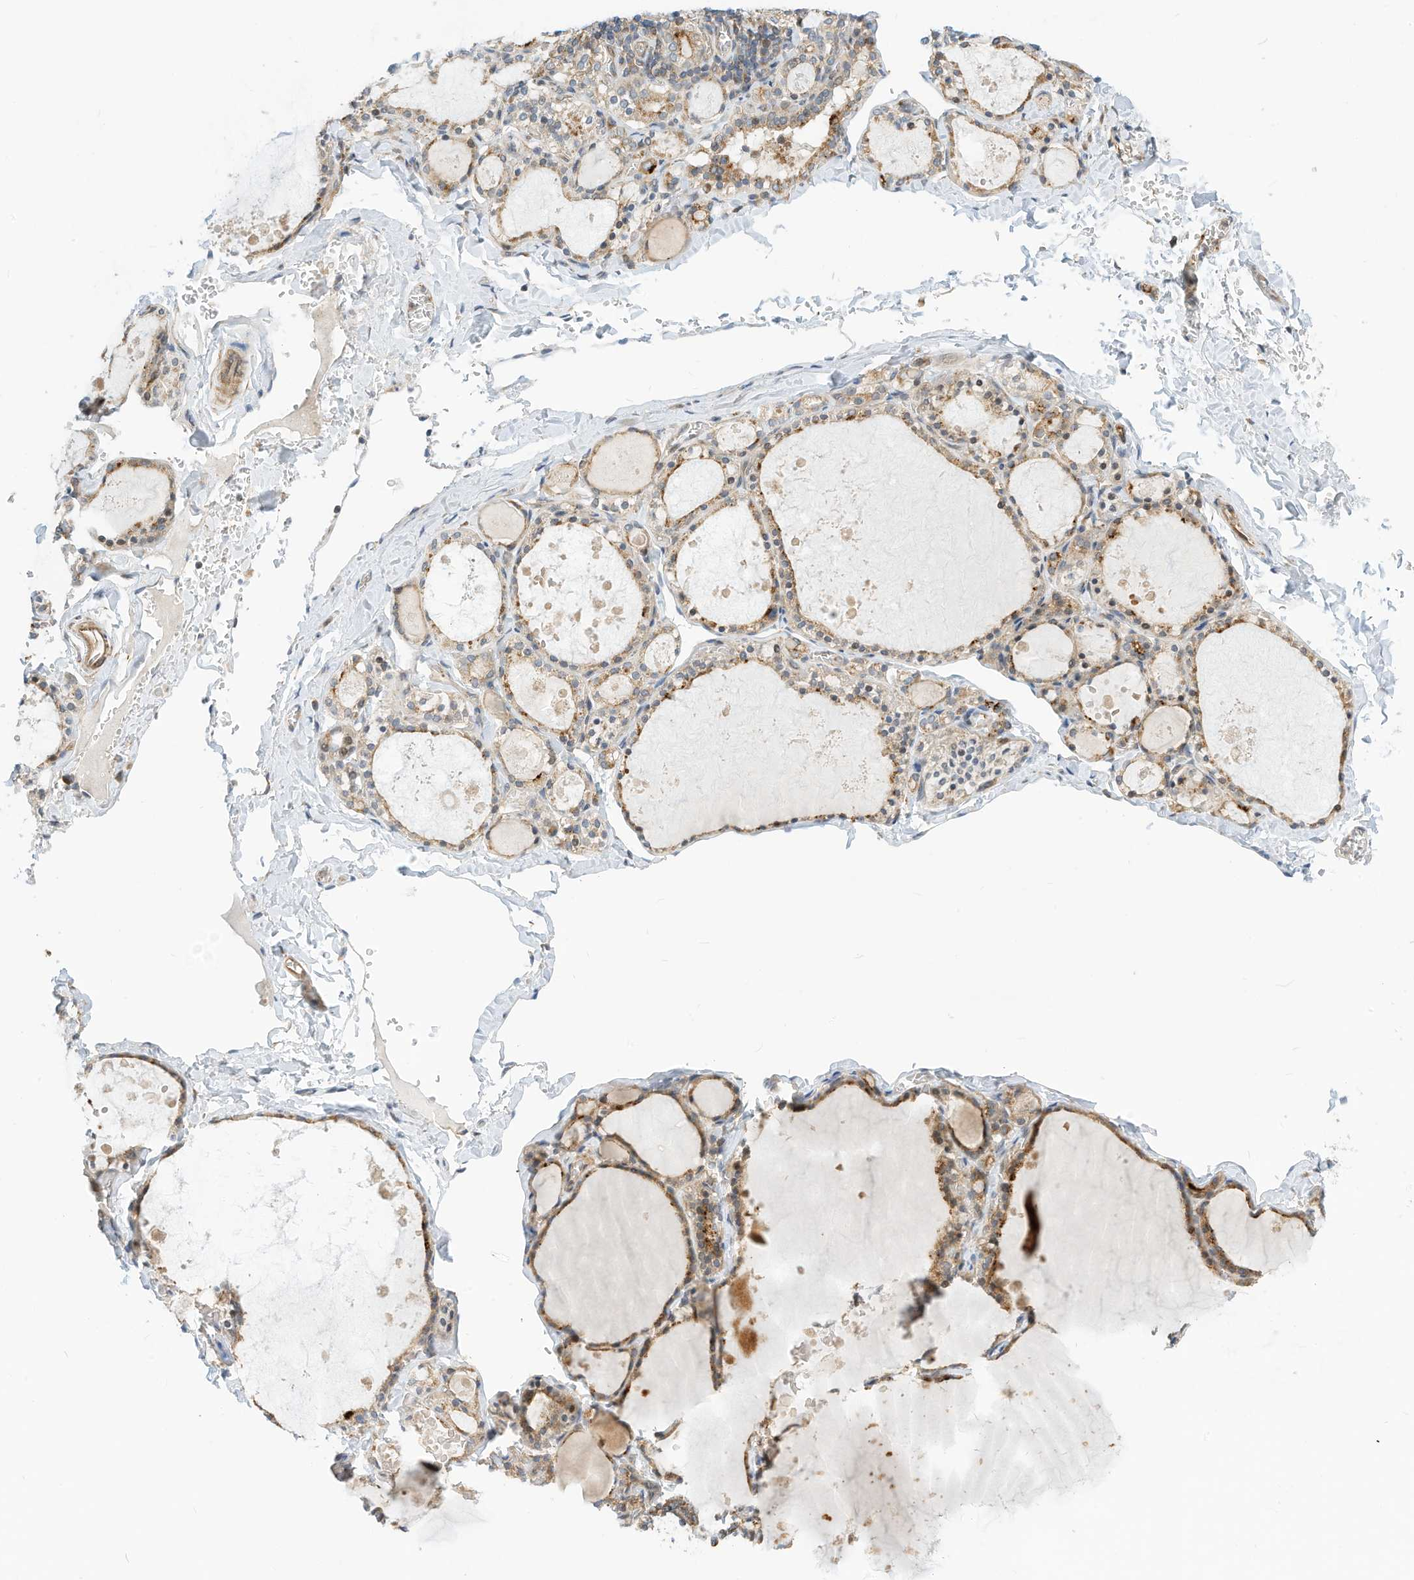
{"staining": {"intensity": "moderate", "quantity": ">75%", "location": "cytoplasmic/membranous"}, "tissue": "thyroid gland", "cell_type": "Glandular cells", "image_type": "normal", "snomed": [{"axis": "morphology", "description": "Normal tissue, NOS"}, {"axis": "topography", "description": "Thyroid gland"}], "caption": "IHC micrograph of unremarkable thyroid gland: human thyroid gland stained using immunohistochemistry (IHC) exhibits medium levels of moderate protein expression localized specifically in the cytoplasmic/membranous of glandular cells, appearing as a cytoplasmic/membranous brown color.", "gene": "OFD1", "patient": {"sex": "male", "age": 56}}